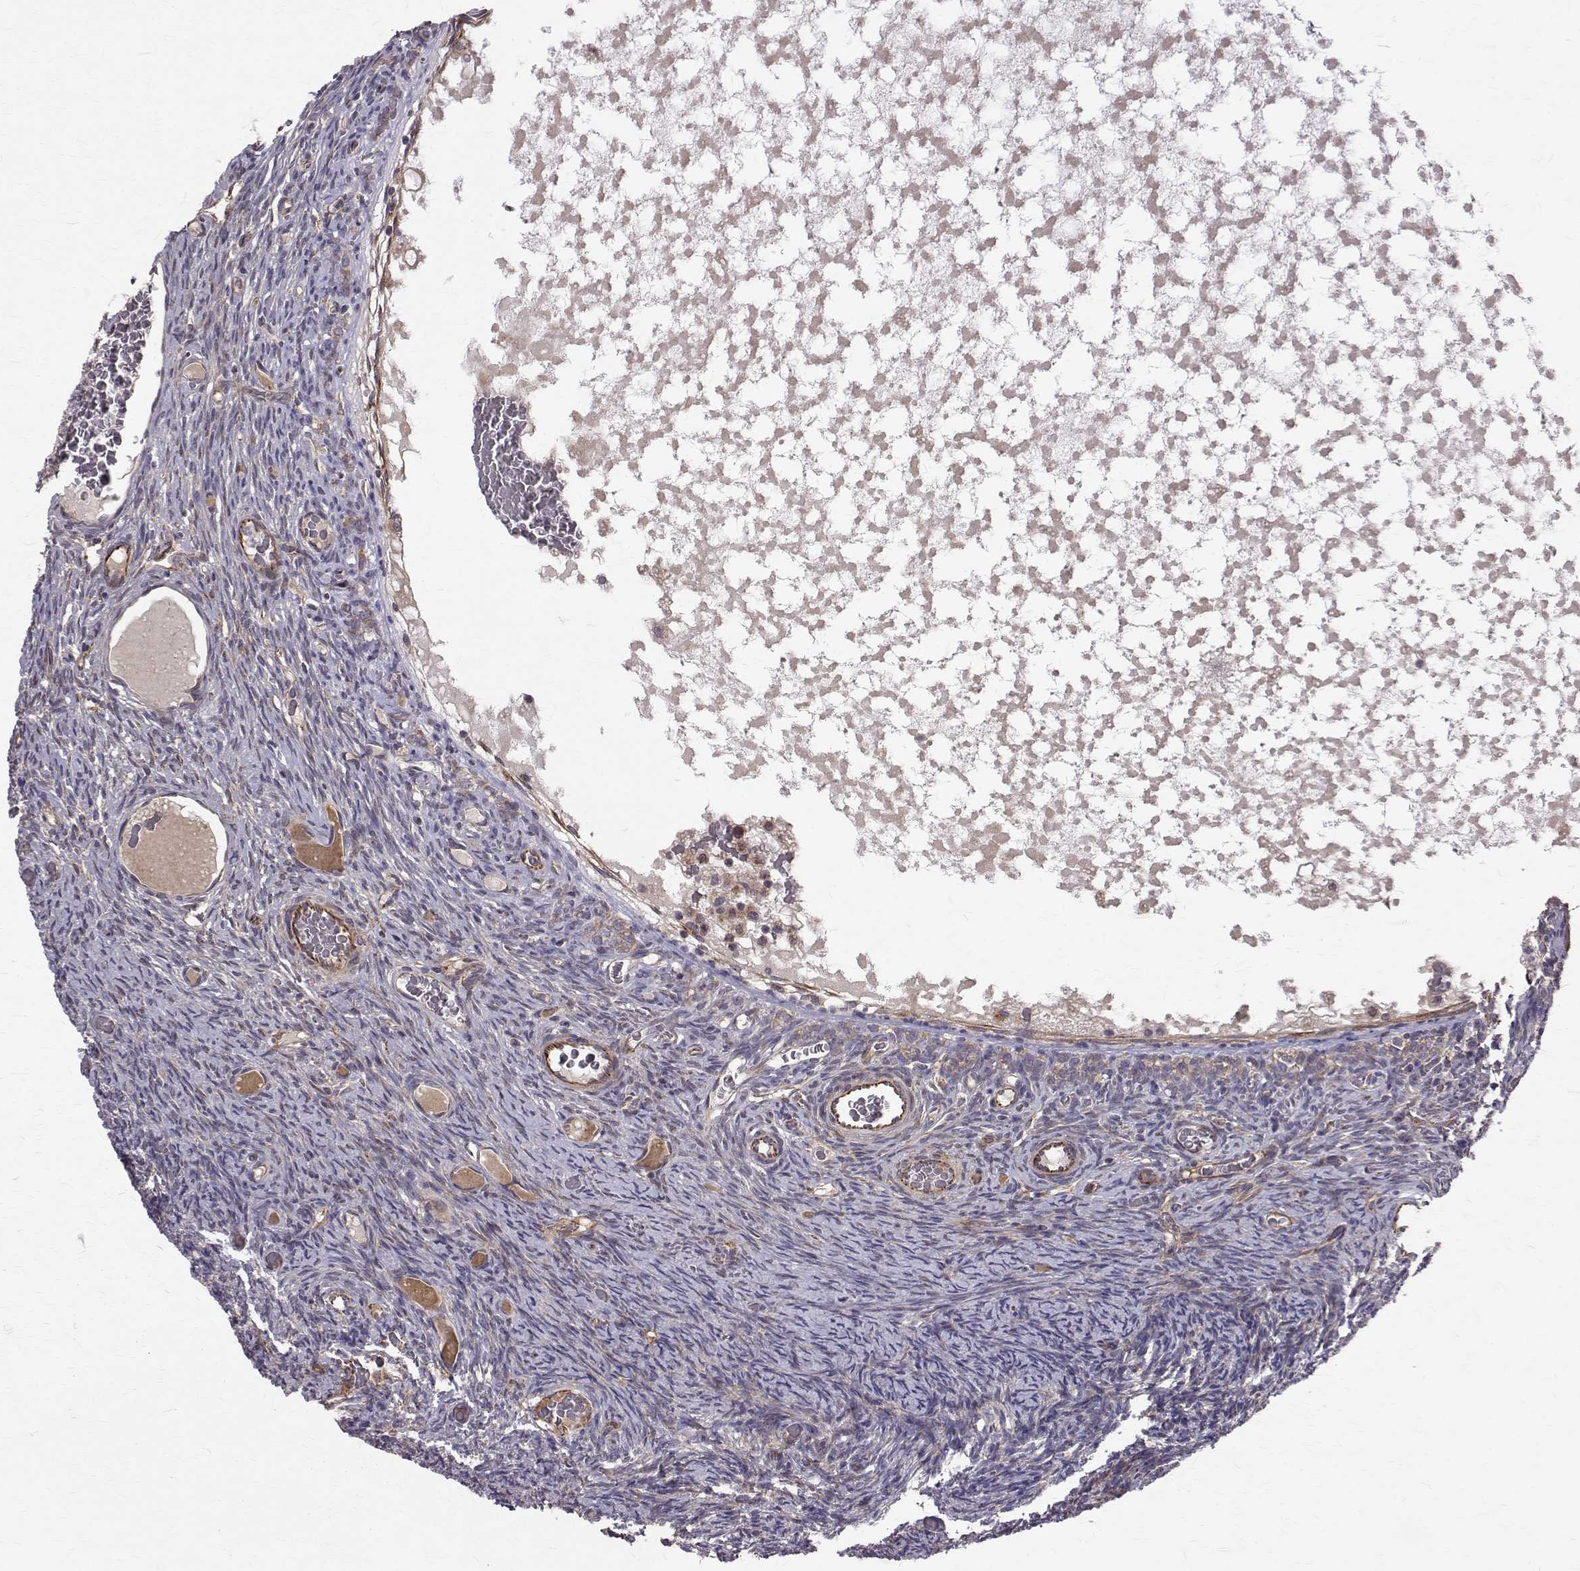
{"staining": {"intensity": "negative", "quantity": "none", "location": "none"}, "tissue": "ovary", "cell_type": "Follicle cells", "image_type": "normal", "snomed": [{"axis": "morphology", "description": "Normal tissue, NOS"}, {"axis": "topography", "description": "Ovary"}], "caption": "A micrograph of ovary stained for a protein shows no brown staining in follicle cells. Nuclei are stained in blue.", "gene": "ARFGAP1", "patient": {"sex": "female", "age": 34}}